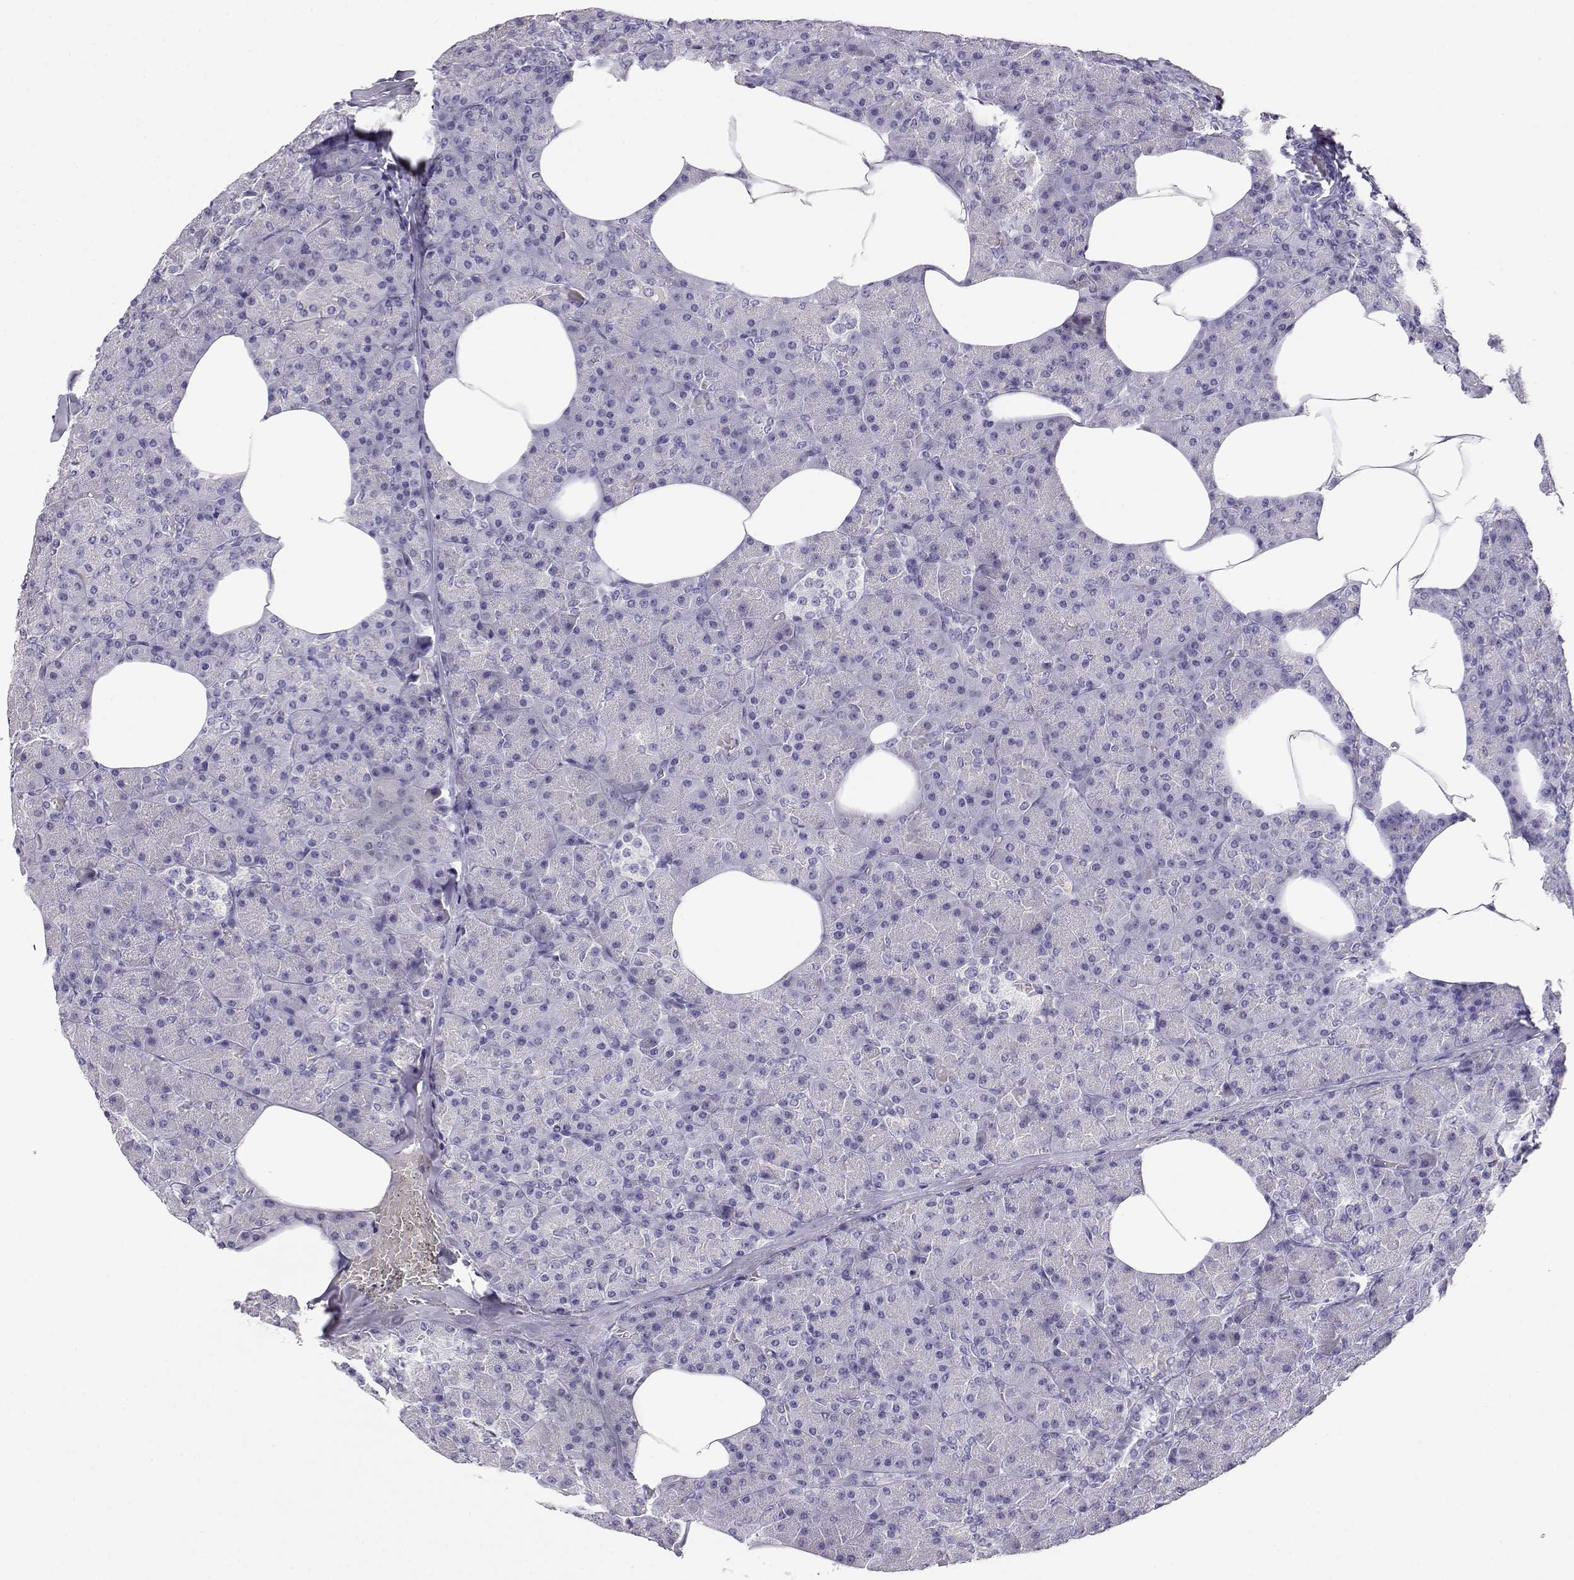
{"staining": {"intensity": "negative", "quantity": "none", "location": "none"}, "tissue": "pancreas", "cell_type": "Exocrine glandular cells", "image_type": "normal", "snomed": [{"axis": "morphology", "description": "Normal tissue, NOS"}, {"axis": "topography", "description": "Pancreas"}], "caption": "An image of human pancreas is negative for staining in exocrine glandular cells. (Brightfield microscopy of DAB immunohistochemistry at high magnification).", "gene": "GPR174", "patient": {"sex": "female", "age": 45}}